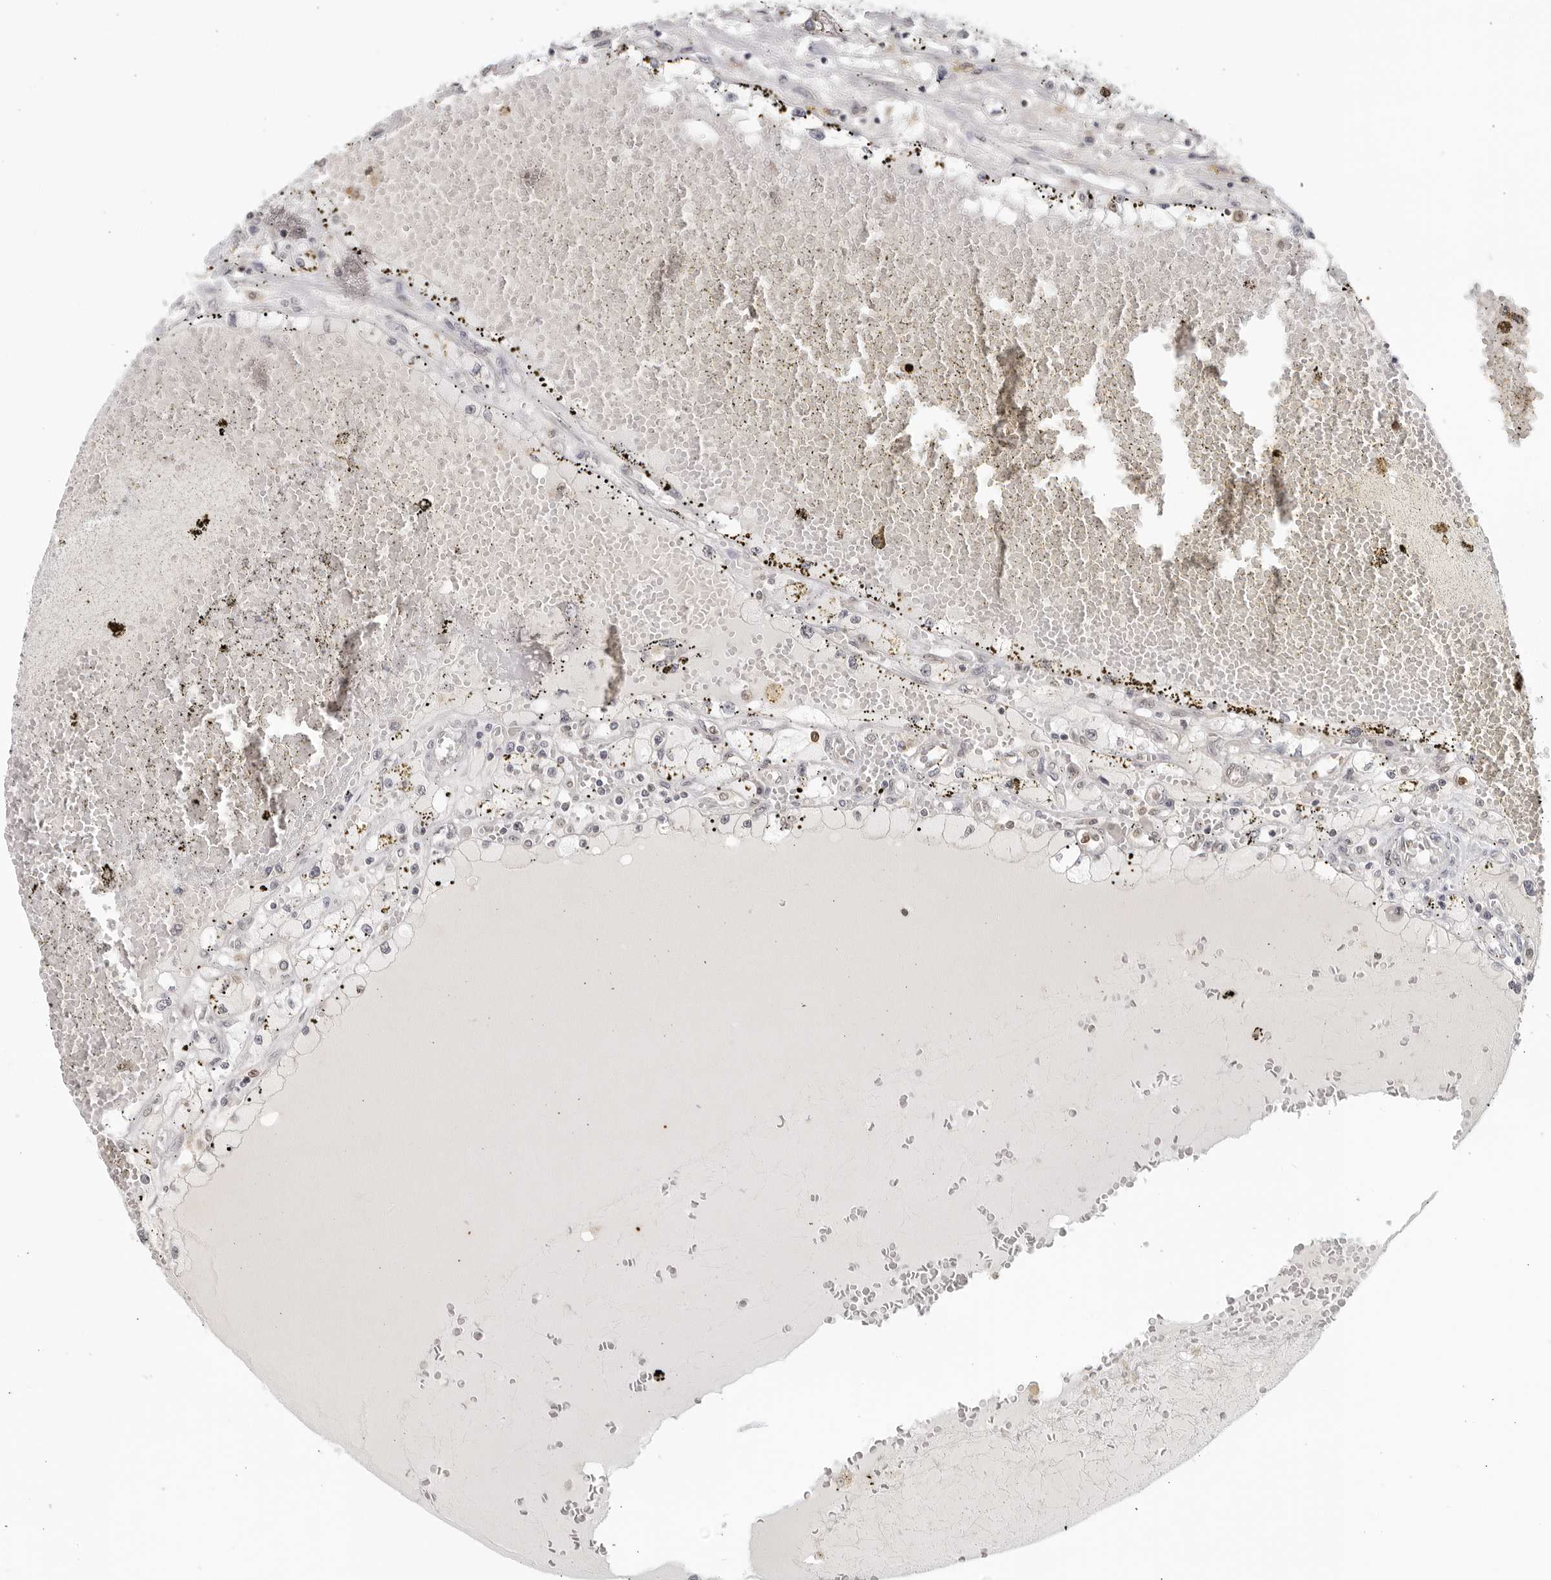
{"staining": {"intensity": "negative", "quantity": "none", "location": "none"}, "tissue": "renal cancer", "cell_type": "Tumor cells", "image_type": "cancer", "snomed": [{"axis": "morphology", "description": "Adenocarcinoma, NOS"}, {"axis": "topography", "description": "Kidney"}], "caption": "An IHC micrograph of renal cancer (adenocarcinoma) is shown. There is no staining in tumor cells of renal cancer (adenocarcinoma).", "gene": "RAB11FIP3", "patient": {"sex": "male", "age": 56}}